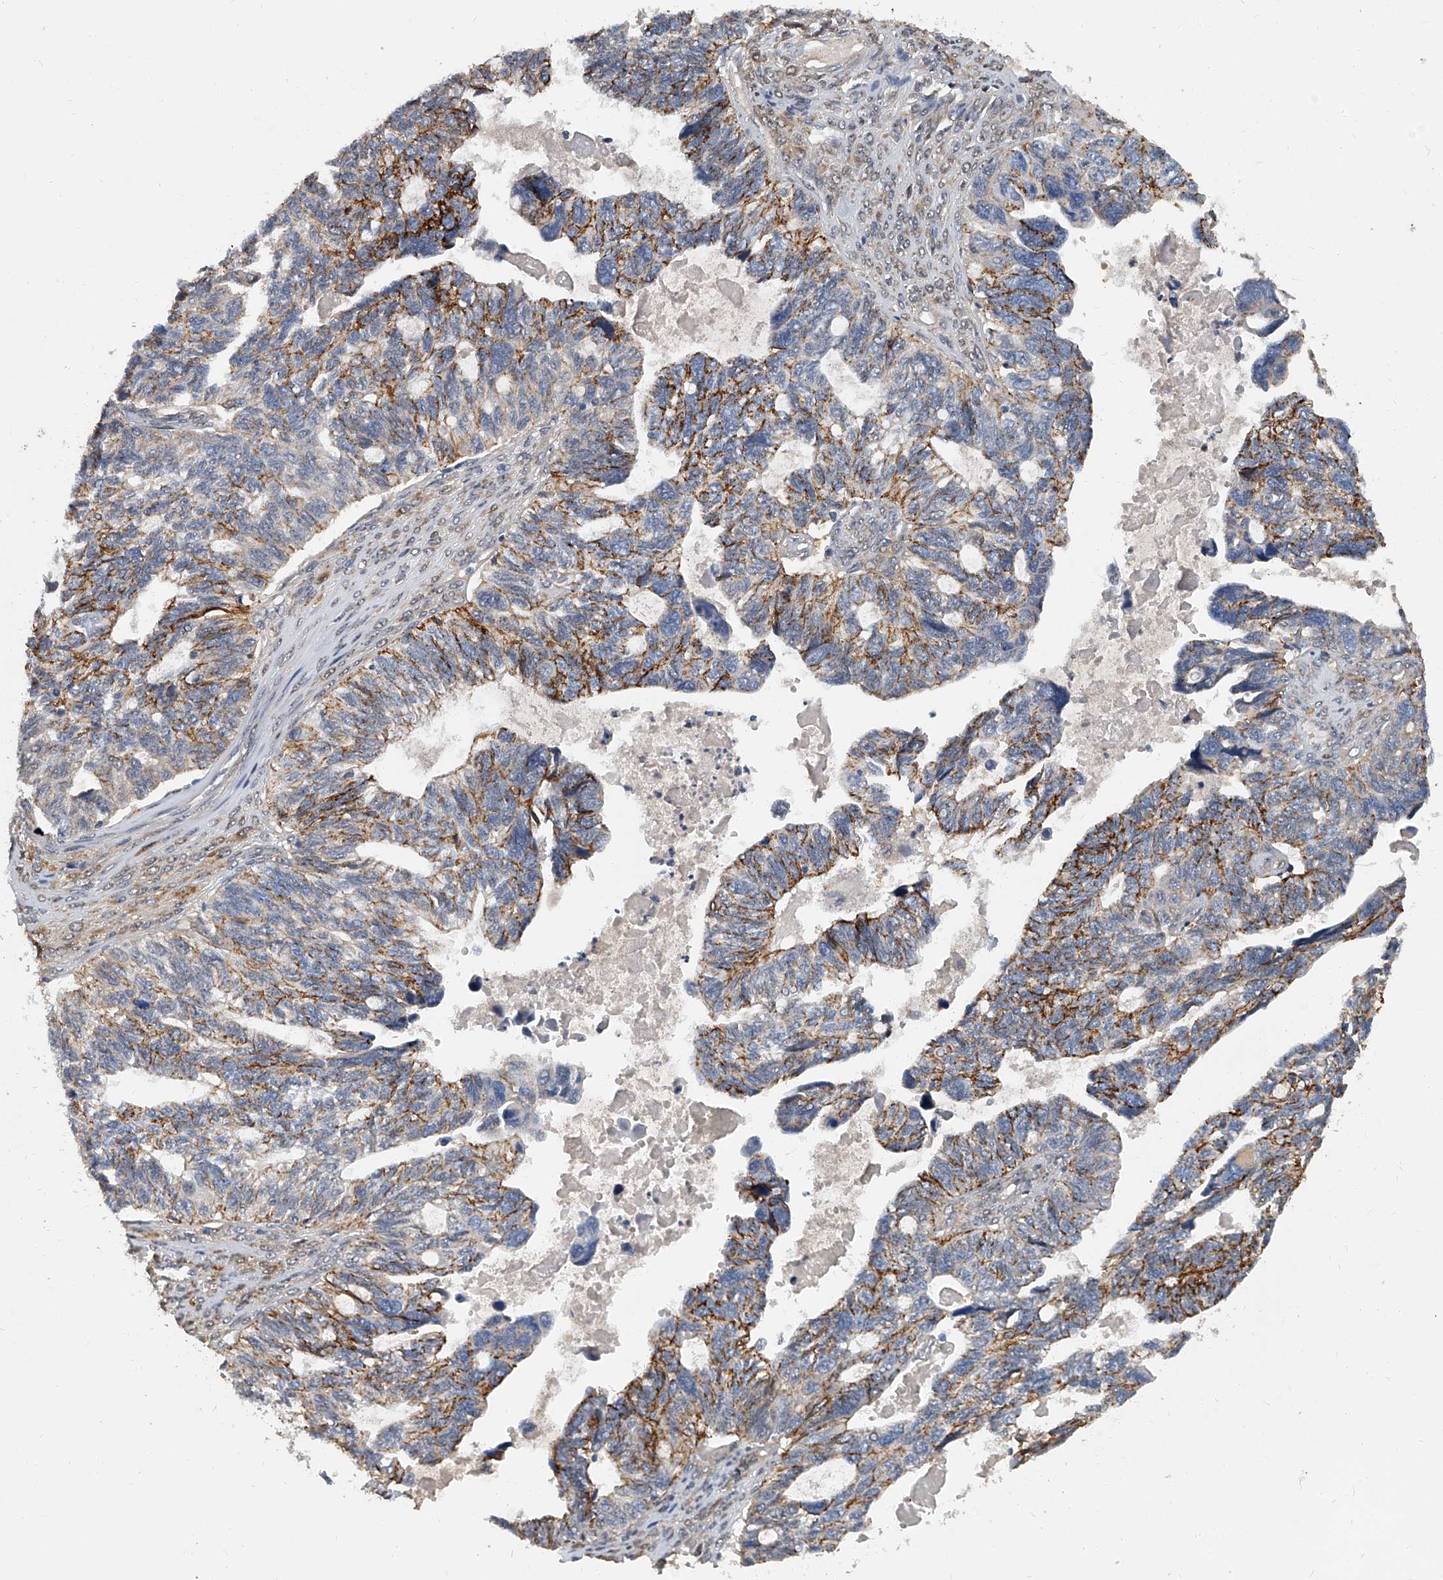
{"staining": {"intensity": "moderate", "quantity": "25%-75%", "location": "cytoplasmic/membranous"}, "tissue": "ovarian cancer", "cell_type": "Tumor cells", "image_type": "cancer", "snomed": [{"axis": "morphology", "description": "Cystadenocarcinoma, serous, NOS"}, {"axis": "topography", "description": "Ovary"}], "caption": "Immunohistochemistry of ovarian serous cystadenocarcinoma displays medium levels of moderate cytoplasmic/membranous positivity in approximately 25%-75% of tumor cells.", "gene": "CD200", "patient": {"sex": "female", "age": 79}}